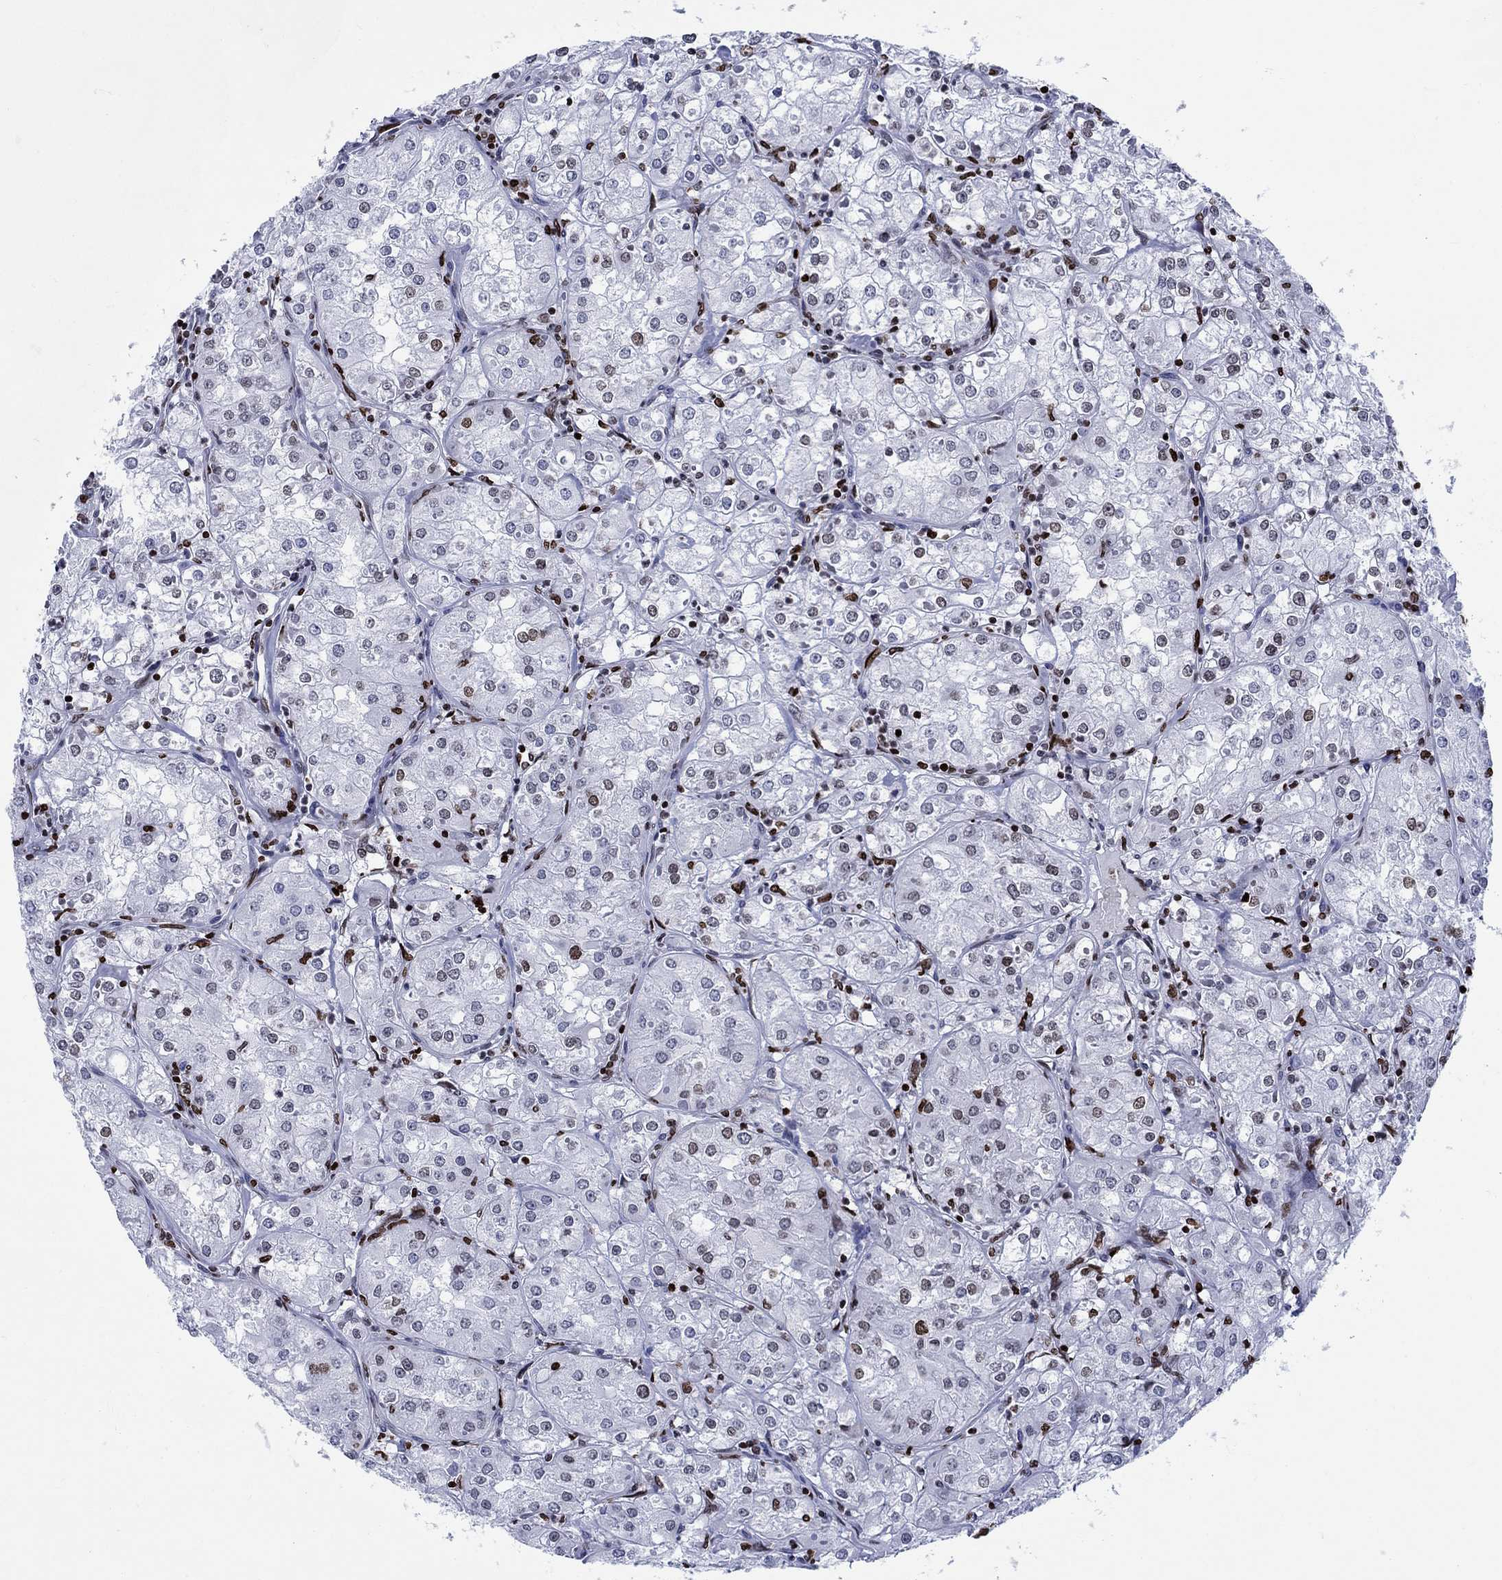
{"staining": {"intensity": "weak", "quantity": "<25%", "location": "nuclear"}, "tissue": "renal cancer", "cell_type": "Tumor cells", "image_type": "cancer", "snomed": [{"axis": "morphology", "description": "Adenocarcinoma, NOS"}, {"axis": "topography", "description": "Kidney"}], "caption": "Tumor cells are negative for brown protein staining in adenocarcinoma (renal).", "gene": "HMGA1", "patient": {"sex": "male", "age": 77}}